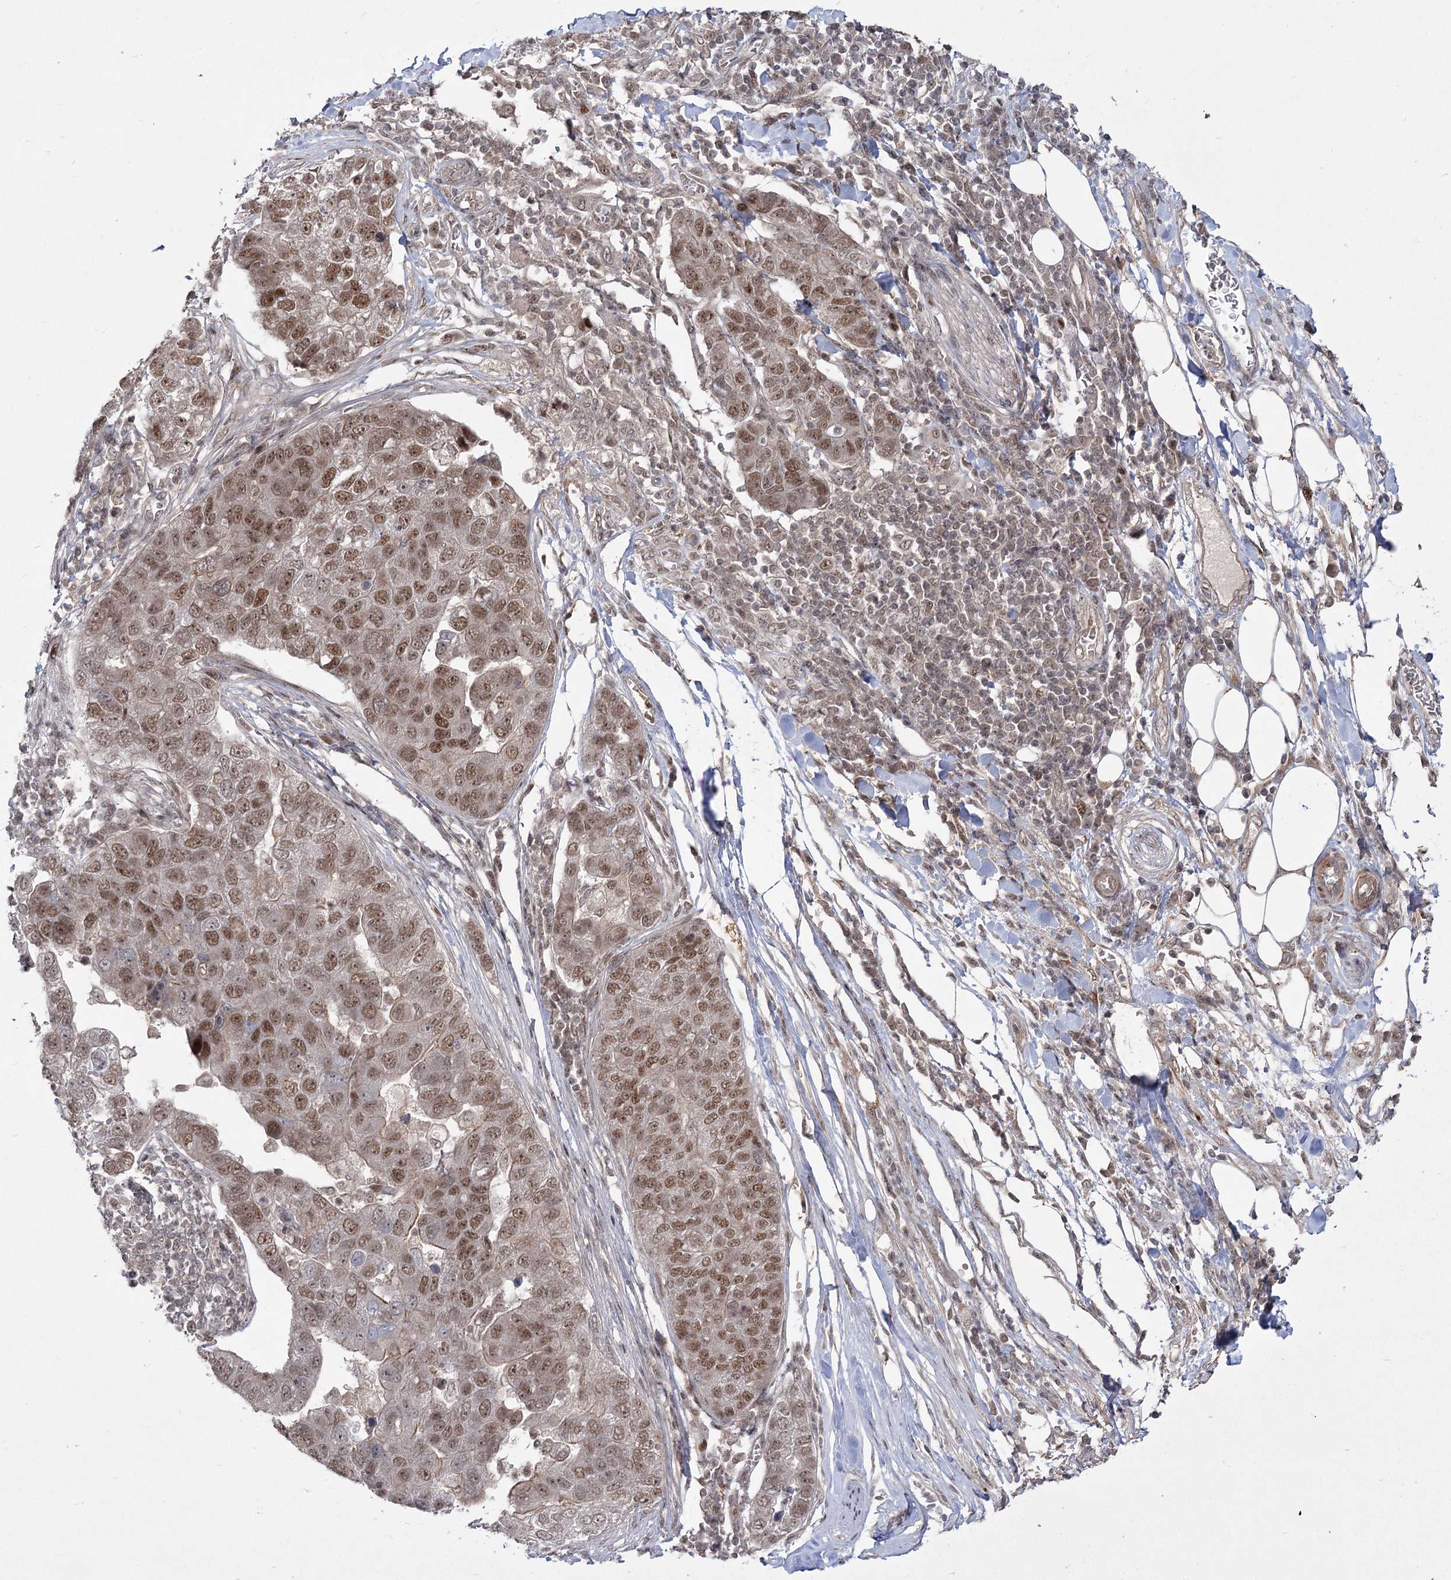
{"staining": {"intensity": "moderate", "quantity": ">75%", "location": "nuclear"}, "tissue": "pancreatic cancer", "cell_type": "Tumor cells", "image_type": "cancer", "snomed": [{"axis": "morphology", "description": "Adenocarcinoma, NOS"}, {"axis": "topography", "description": "Pancreas"}], "caption": "A brown stain labels moderate nuclear positivity of a protein in pancreatic adenocarcinoma tumor cells. The protein is stained brown, and the nuclei are stained in blue (DAB (3,3'-diaminobenzidine) IHC with brightfield microscopy, high magnification).", "gene": "HELQ", "patient": {"sex": "female", "age": 61}}